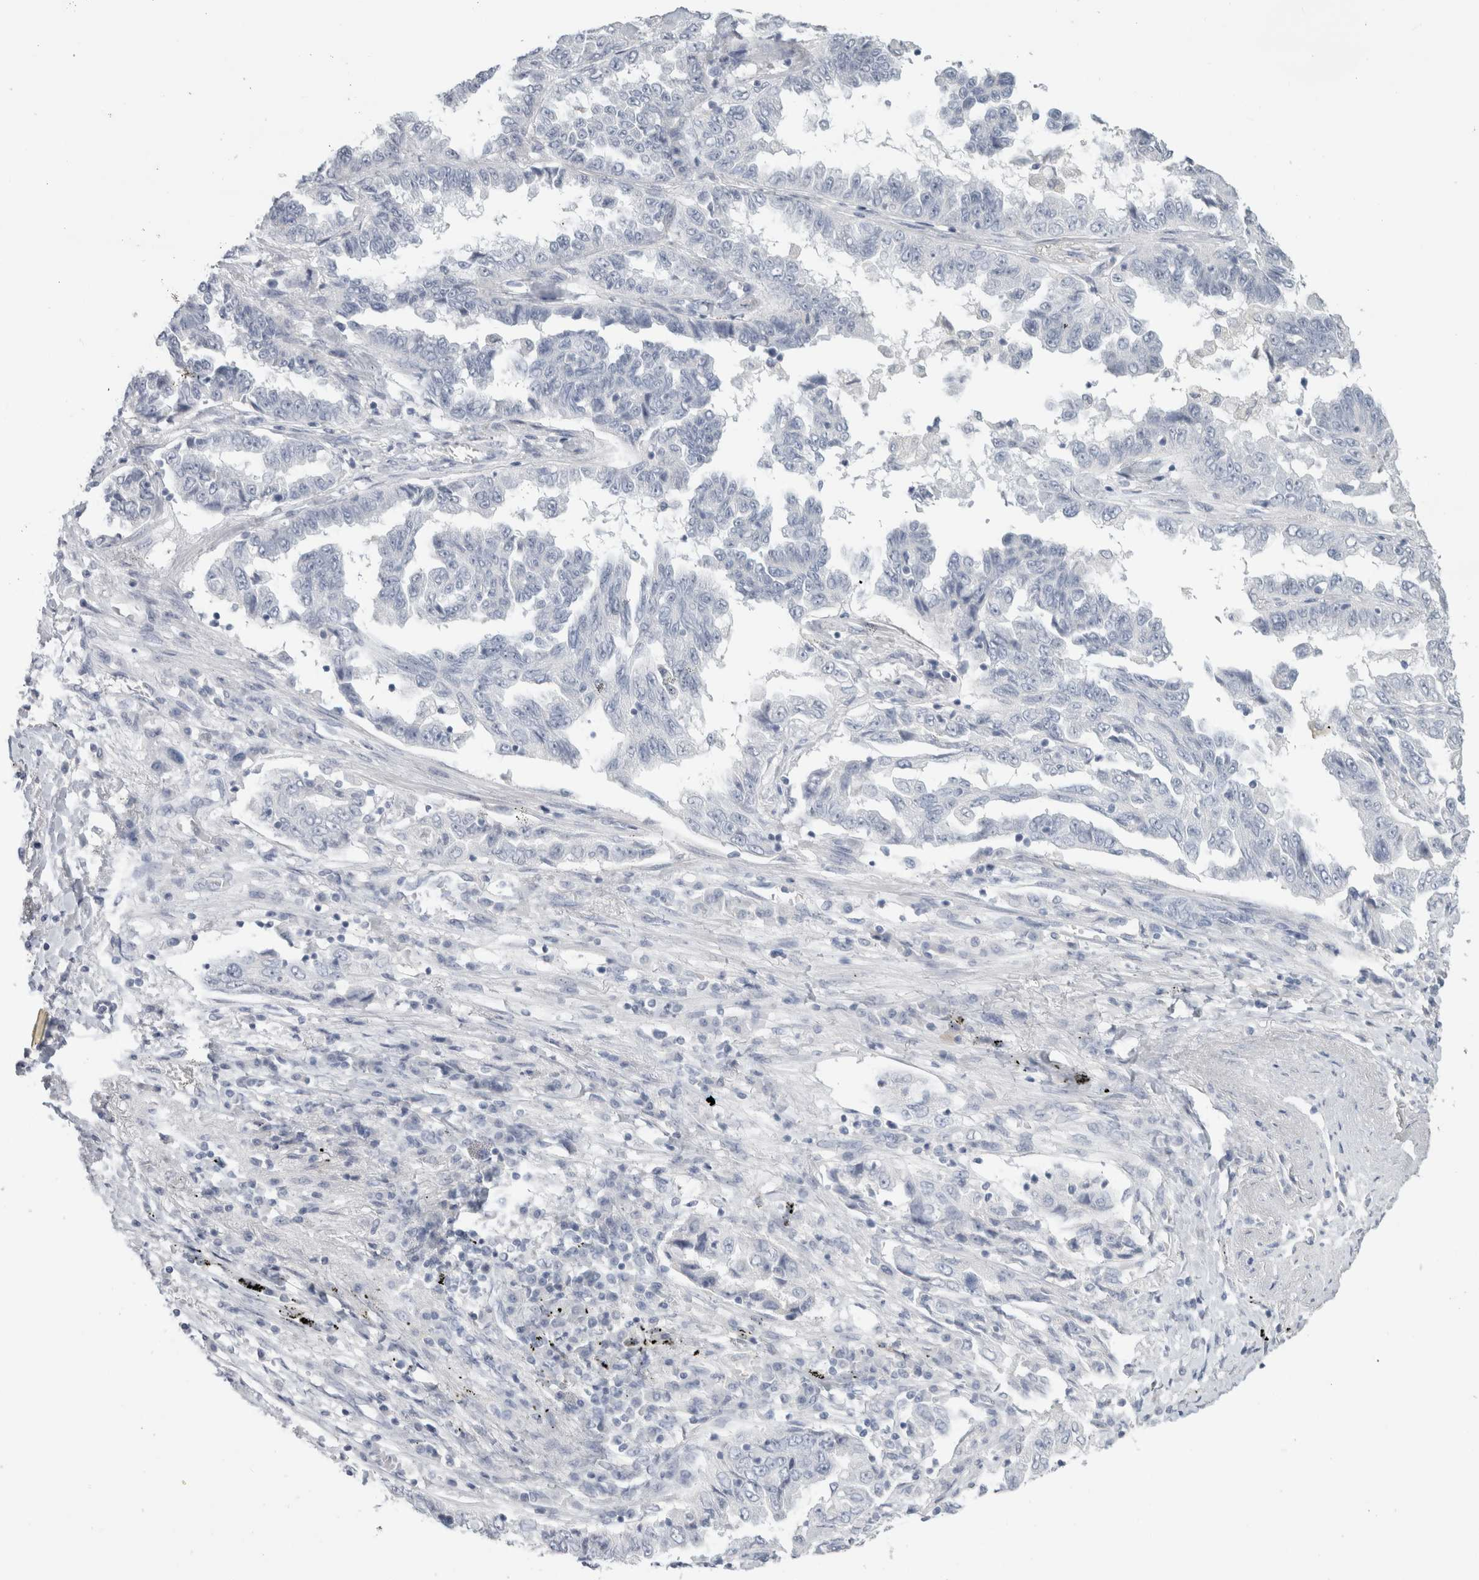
{"staining": {"intensity": "negative", "quantity": "none", "location": "none"}, "tissue": "lung cancer", "cell_type": "Tumor cells", "image_type": "cancer", "snomed": [{"axis": "morphology", "description": "Adenocarcinoma, NOS"}, {"axis": "topography", "description": "Lung"}], "caption": "Lung adenocarcinoma stained for a protein using IHC reveals no expression tumor cells.", "gene": "SLC6A1", "patient": {"sex": "female", "age": 51}}